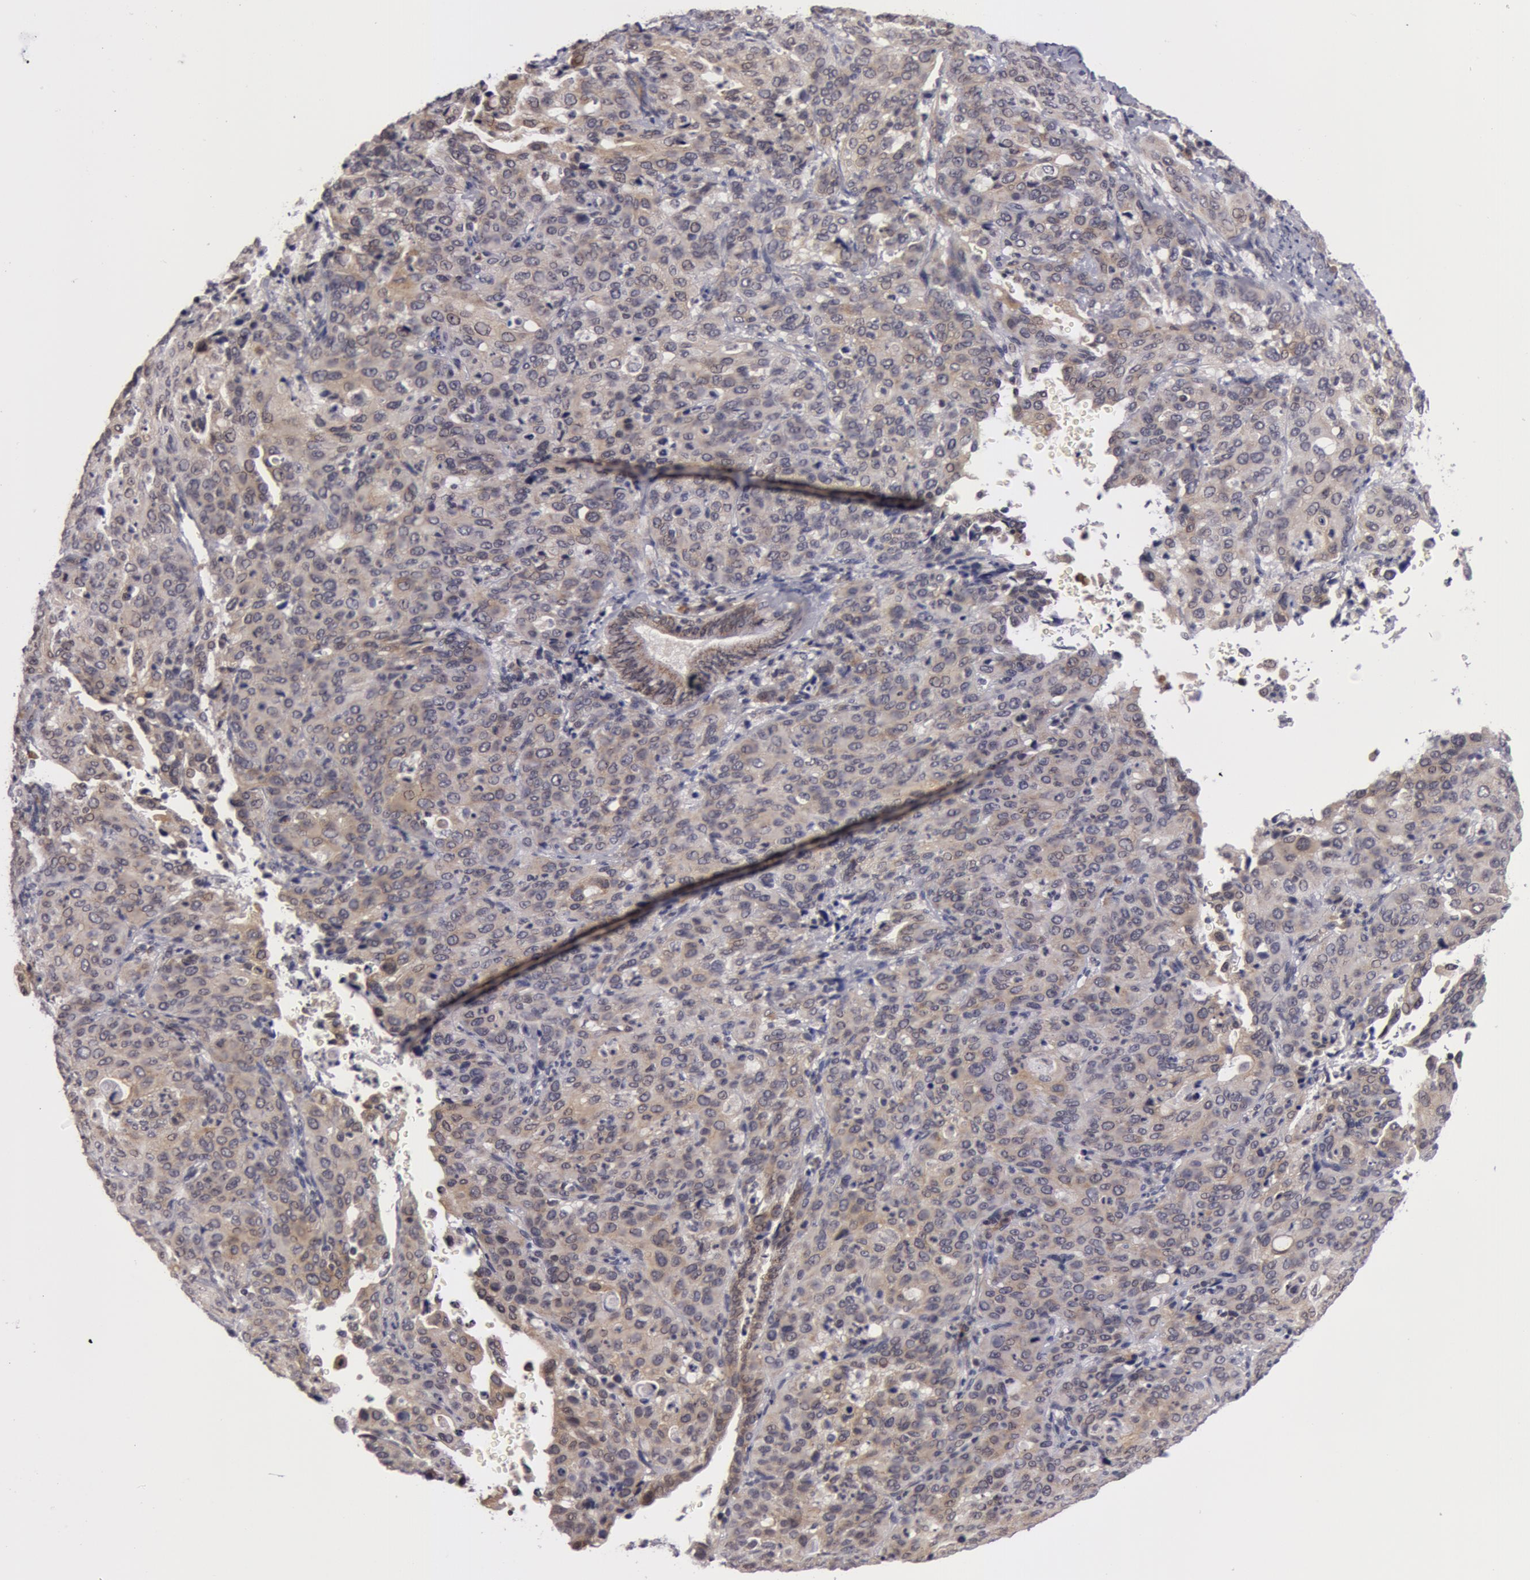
{"staining": {"intensity": "weak", "quantity": "25%-75%", "location": "cytoplasmic/membranous"}, "tissue": "cervical cancer", "cell_type": "Tumor cells", "image_type": "cancer", "snomed": [{"axis": "morphology", "description": "Squamous cell carcinoma, NOS"}, {"axis": "topography", "description": "Cervix"}], "caption": "Squamous cell carcinoma (cervical) was stained to show a protein in brown. There is low levels of weak cytoplasmic/membranous expression in approximately 25%-75% of tumor cells.", "gene": "SYTL4", "patient": {"sex": "female", "age": 41}}